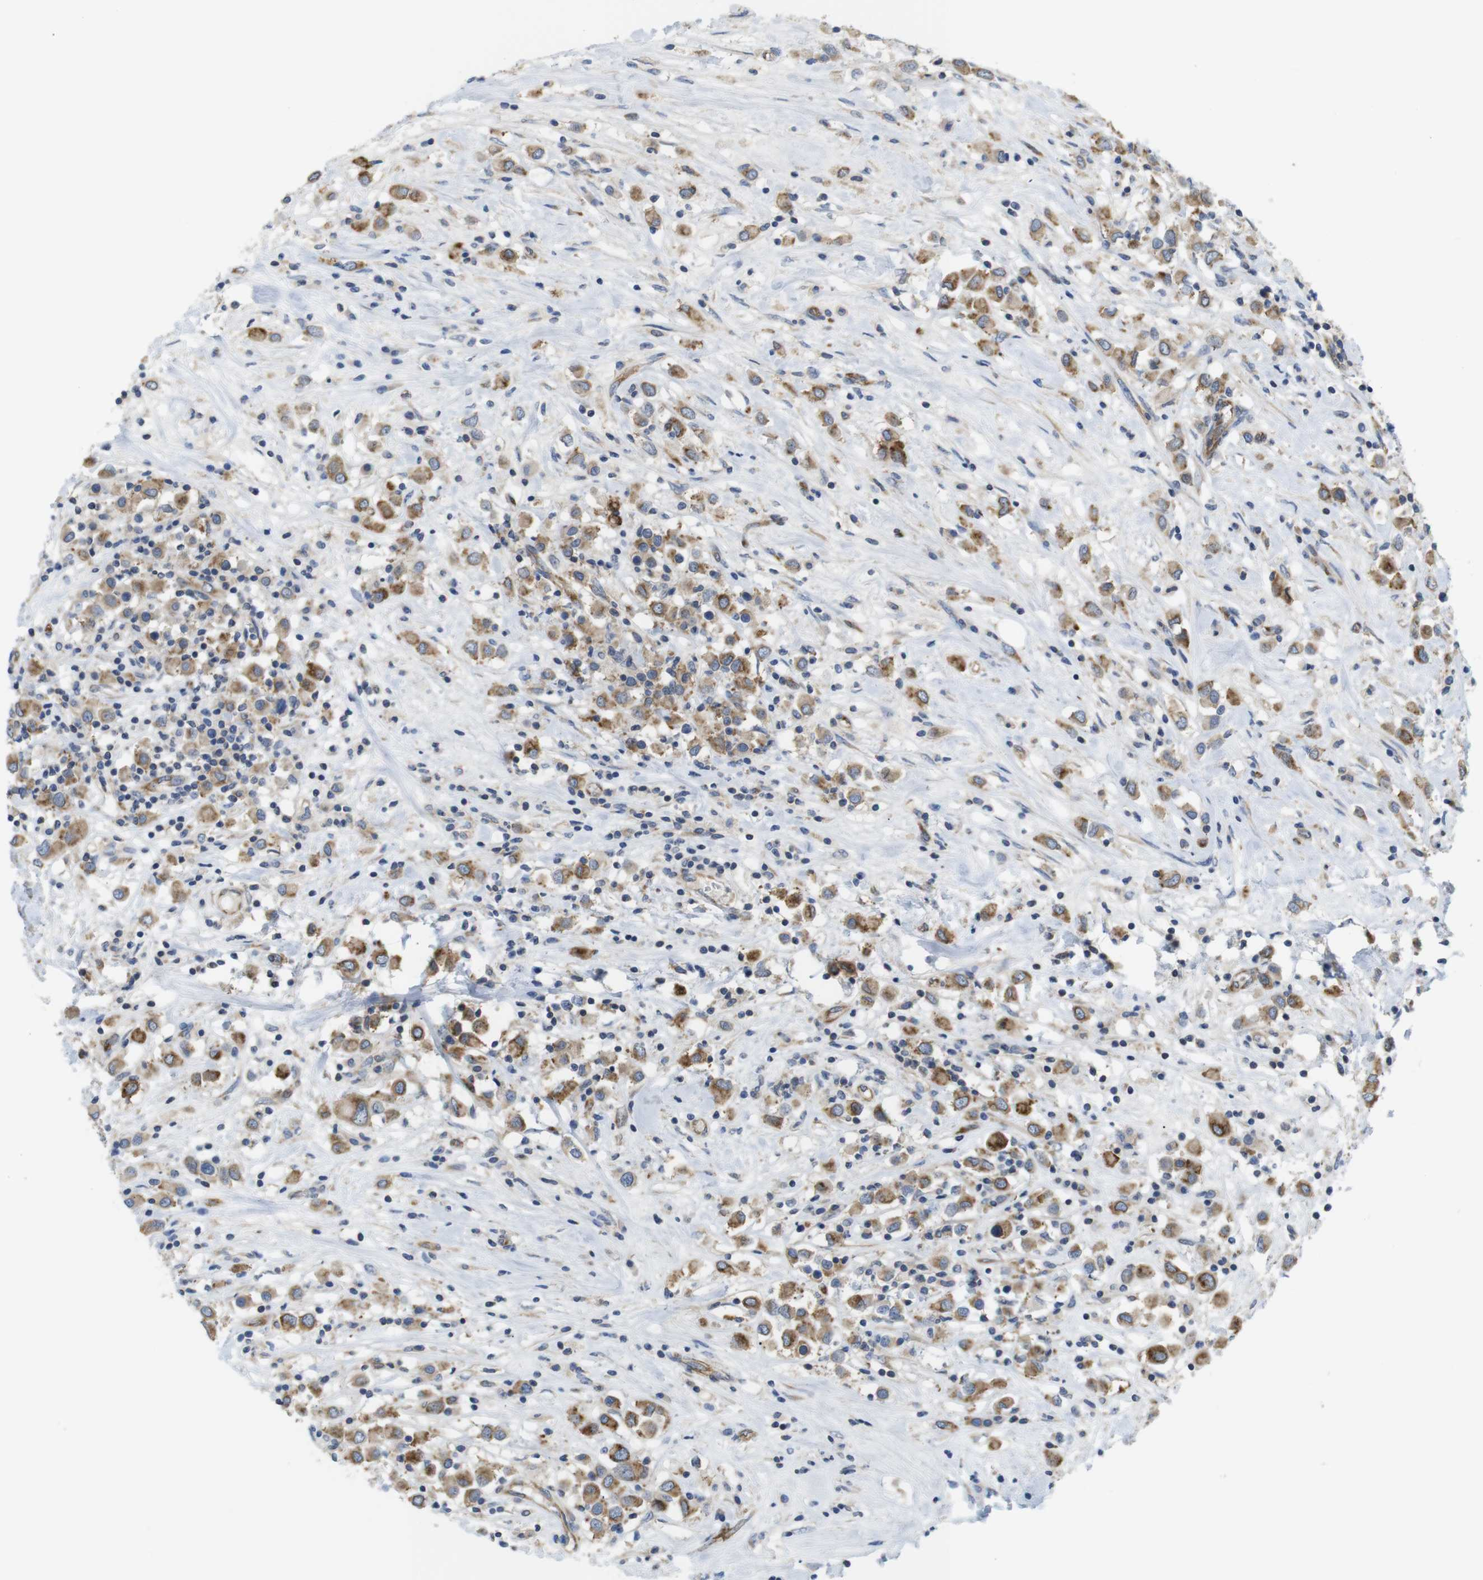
{"staining": {"intensity": "moderate", "quantity": ">75%", "location": "cytoplasmic/membranous"}, "tissue": "breast cancer", "cell_type": "Tumor cells", "image_type": "cancer", "snomed": [{"axis": "morphology", "description": "Duct carcinoma"}, {"axis": "topography", "description": "Breast"}], "caption": "Protein analysis of breast cancer (intraductal carcinoma) tissue shows moderate cytoplasmic/membranous expression in approximately >75% of tumor cells. (IHC, brightfield microscopy, high magnification).", "gene": "PCNX2", "patient": {"sex": "female", "age": 61}}